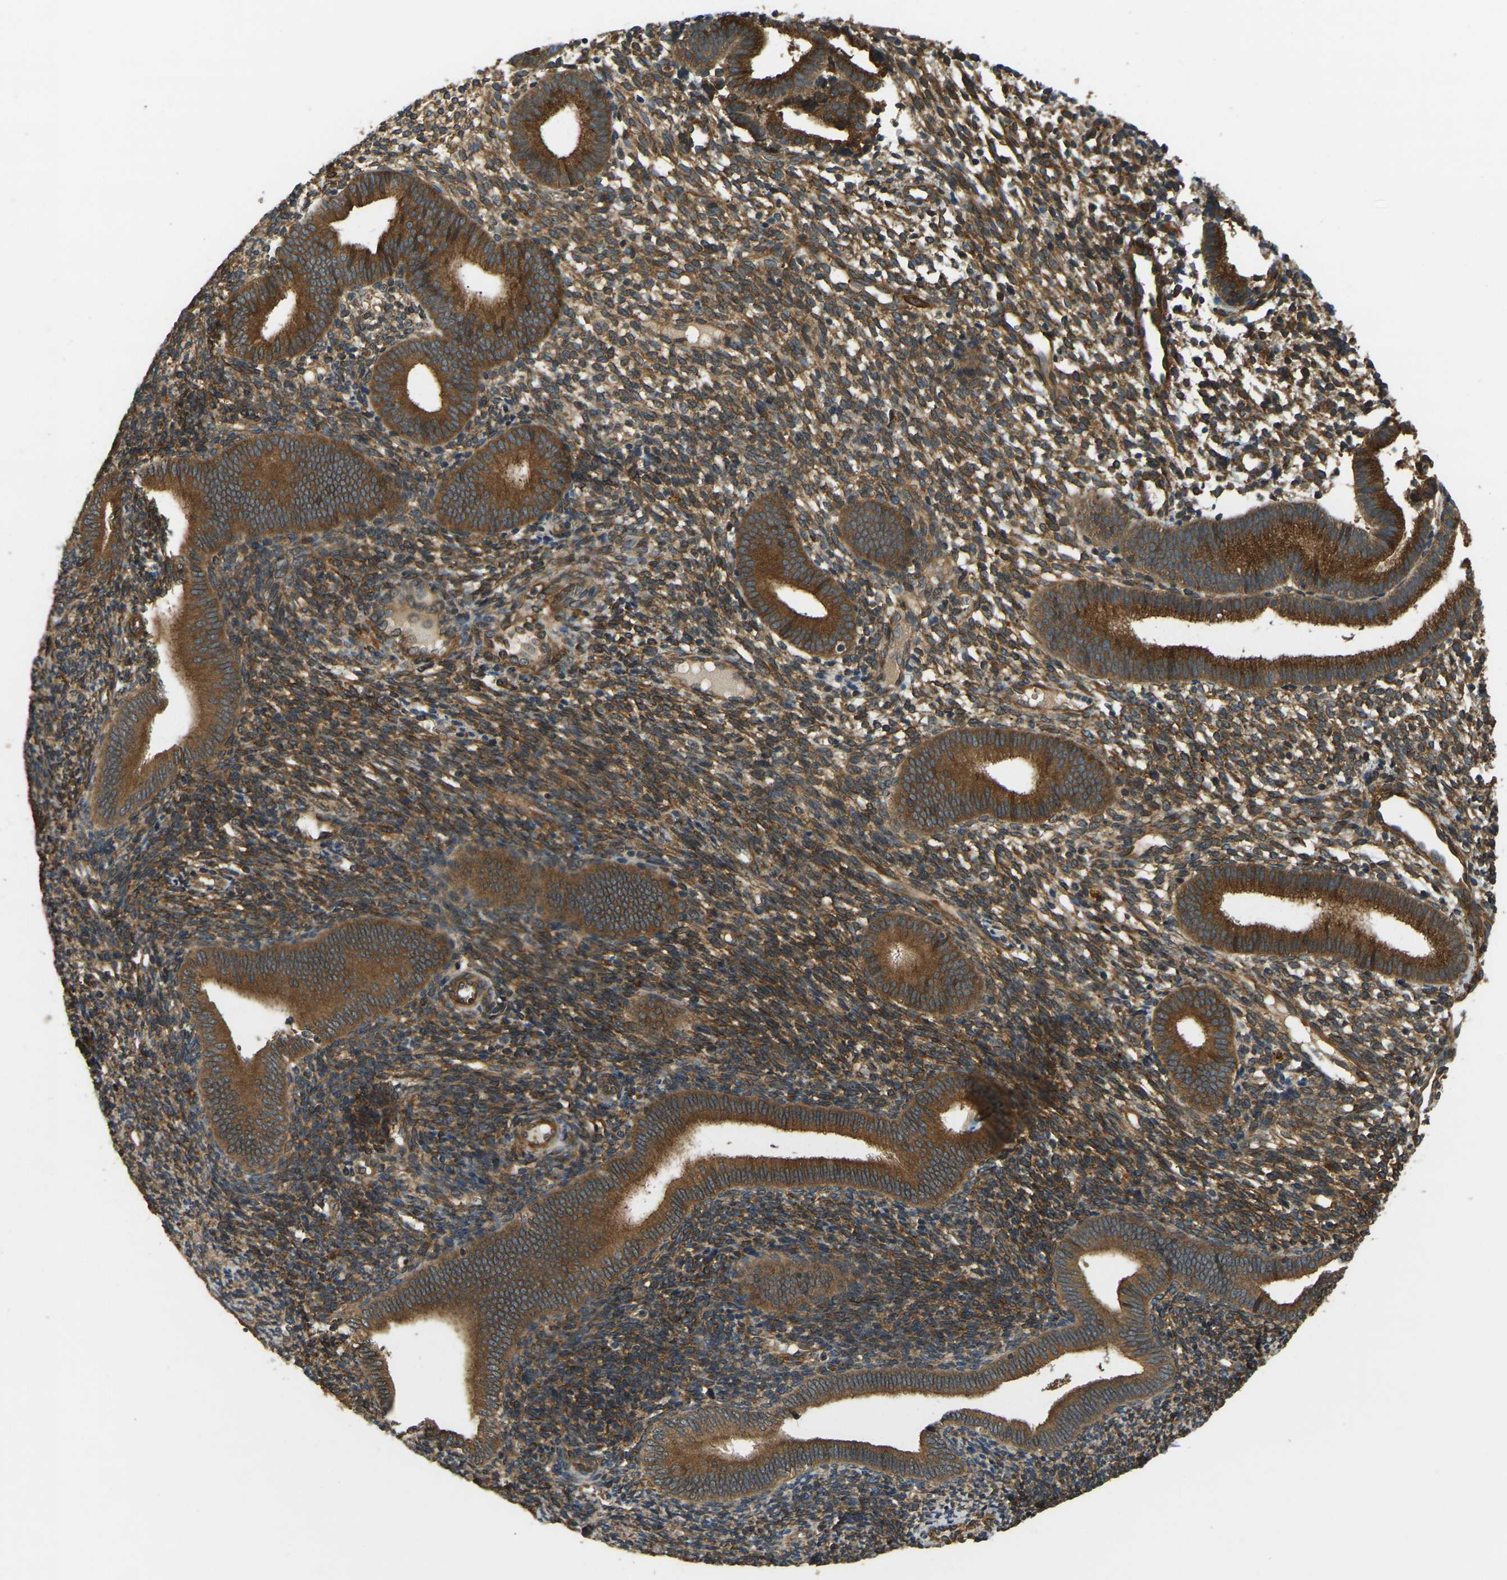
{"staining": {"intensity": "moderate", "quantity": ">75%", "location": "cytoplasmic/membranous"}, "tissue": "endometrium", "cell_type": "Cells in endometrial stroma", "image_type": "normal", "snomed": [{"axis": "morphology", "description": "Normal tissue, NOS"}, {"axis": "topography", "description": "Uterus"}, {"axis": "topography", "description": "Endometrium"}], "caption": "IHC of normal human endometrium reveals medium levels of moderate cytoplasmic/membranous positivity in about >75% of cells in endometrial stroma. Nuclei are stained in blue.", "gene": "ERGIC1", "patient": {"sex": "female", "age": 33}}